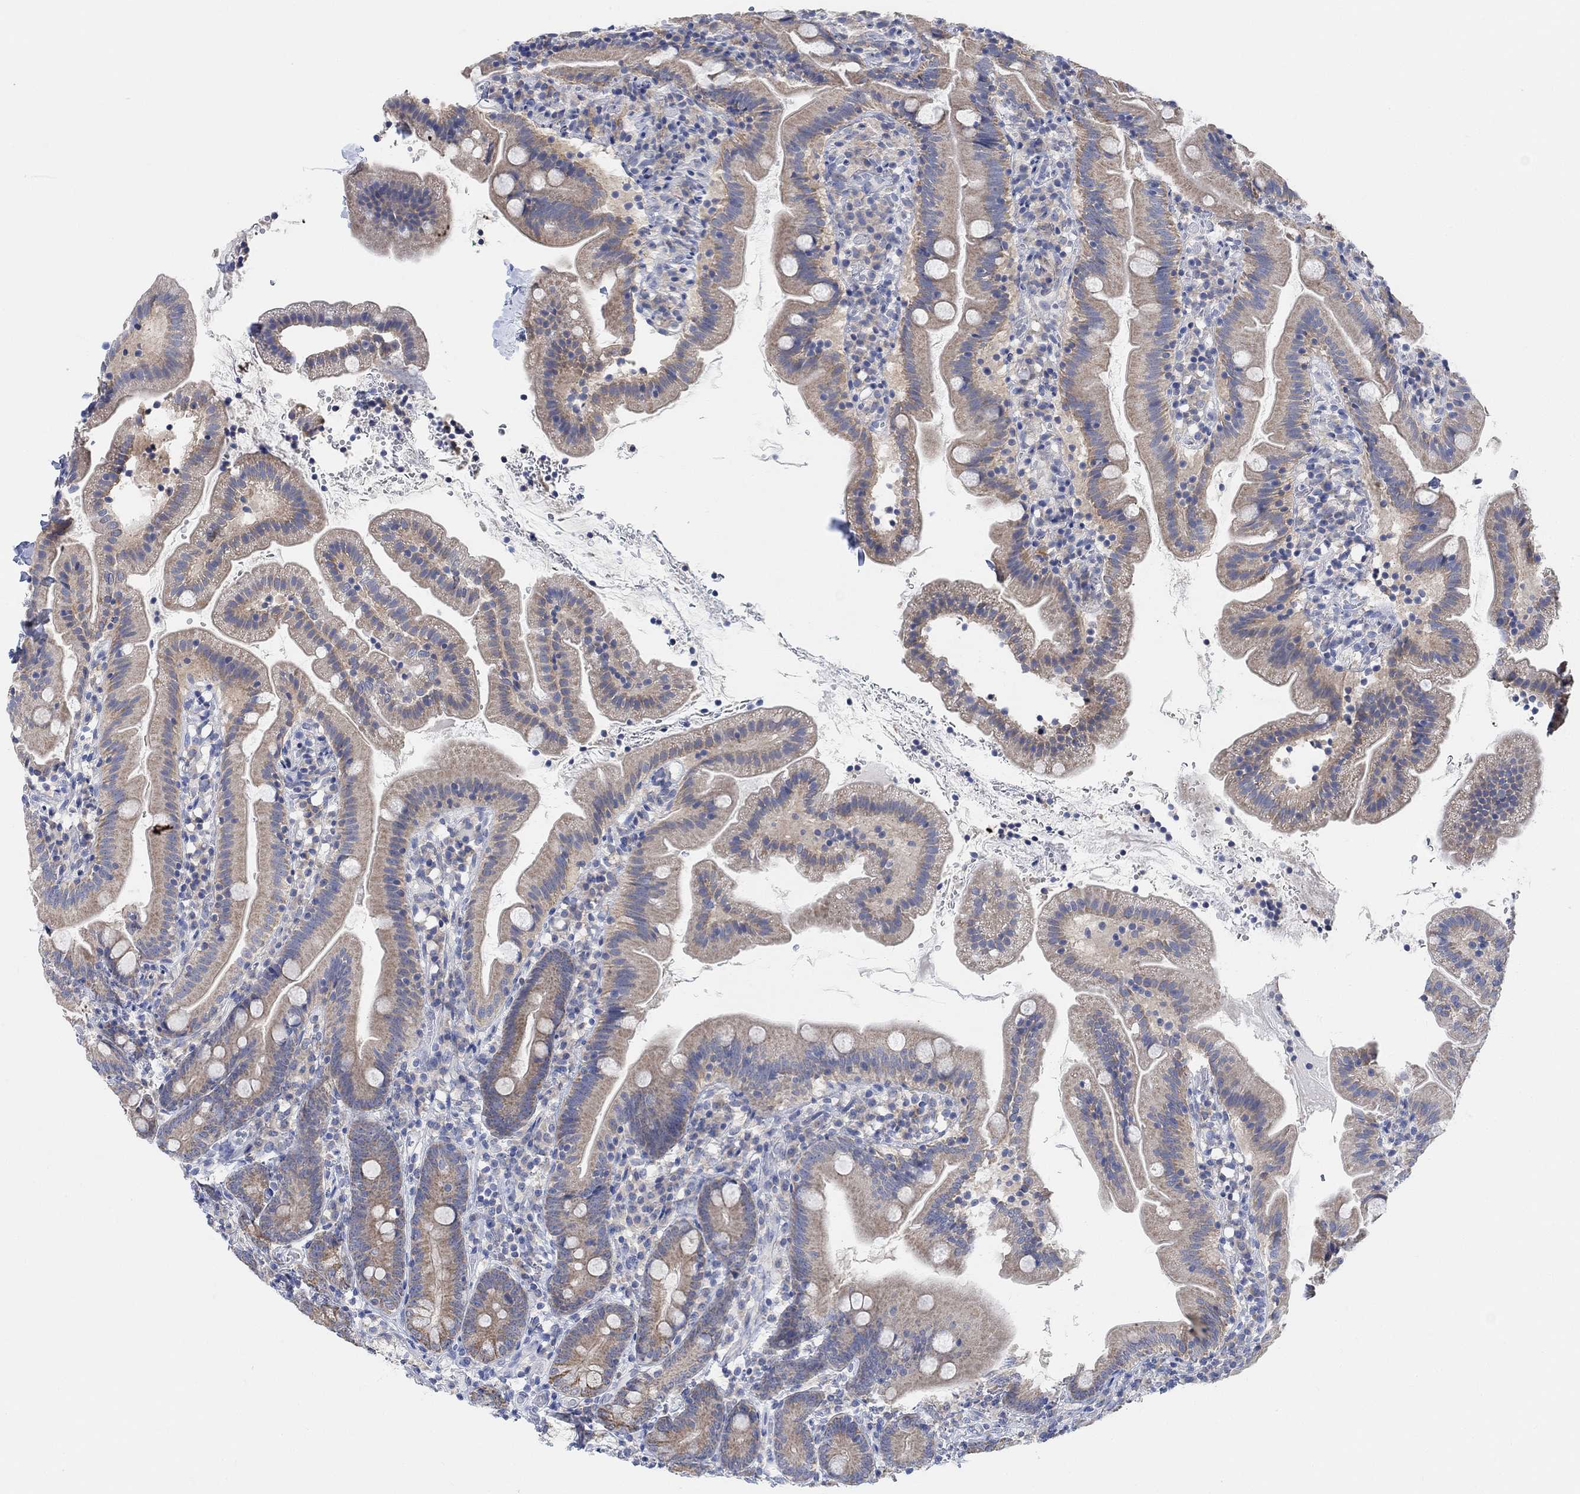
{"staining": {"intensity": "weak", "quantity": "25%-75%", "location": "cytoplasmic/membranous"}, "tissue": "duodenum", "cell_type": "Glandular cells", "image_type": "normal", "snomed": [{"axis": "morphology", "description": "Normal tissue, NOS"}, {"axis": "topography", "description": "Duodenum"}], "caption": "Protein expression analysis of benign human duodenum reveals weak cytoplasmic/membranous expression in about 25%-75% of glandular cells.", "gene": "RIMS1", "patient": {"sex": "female", "age": 67}}